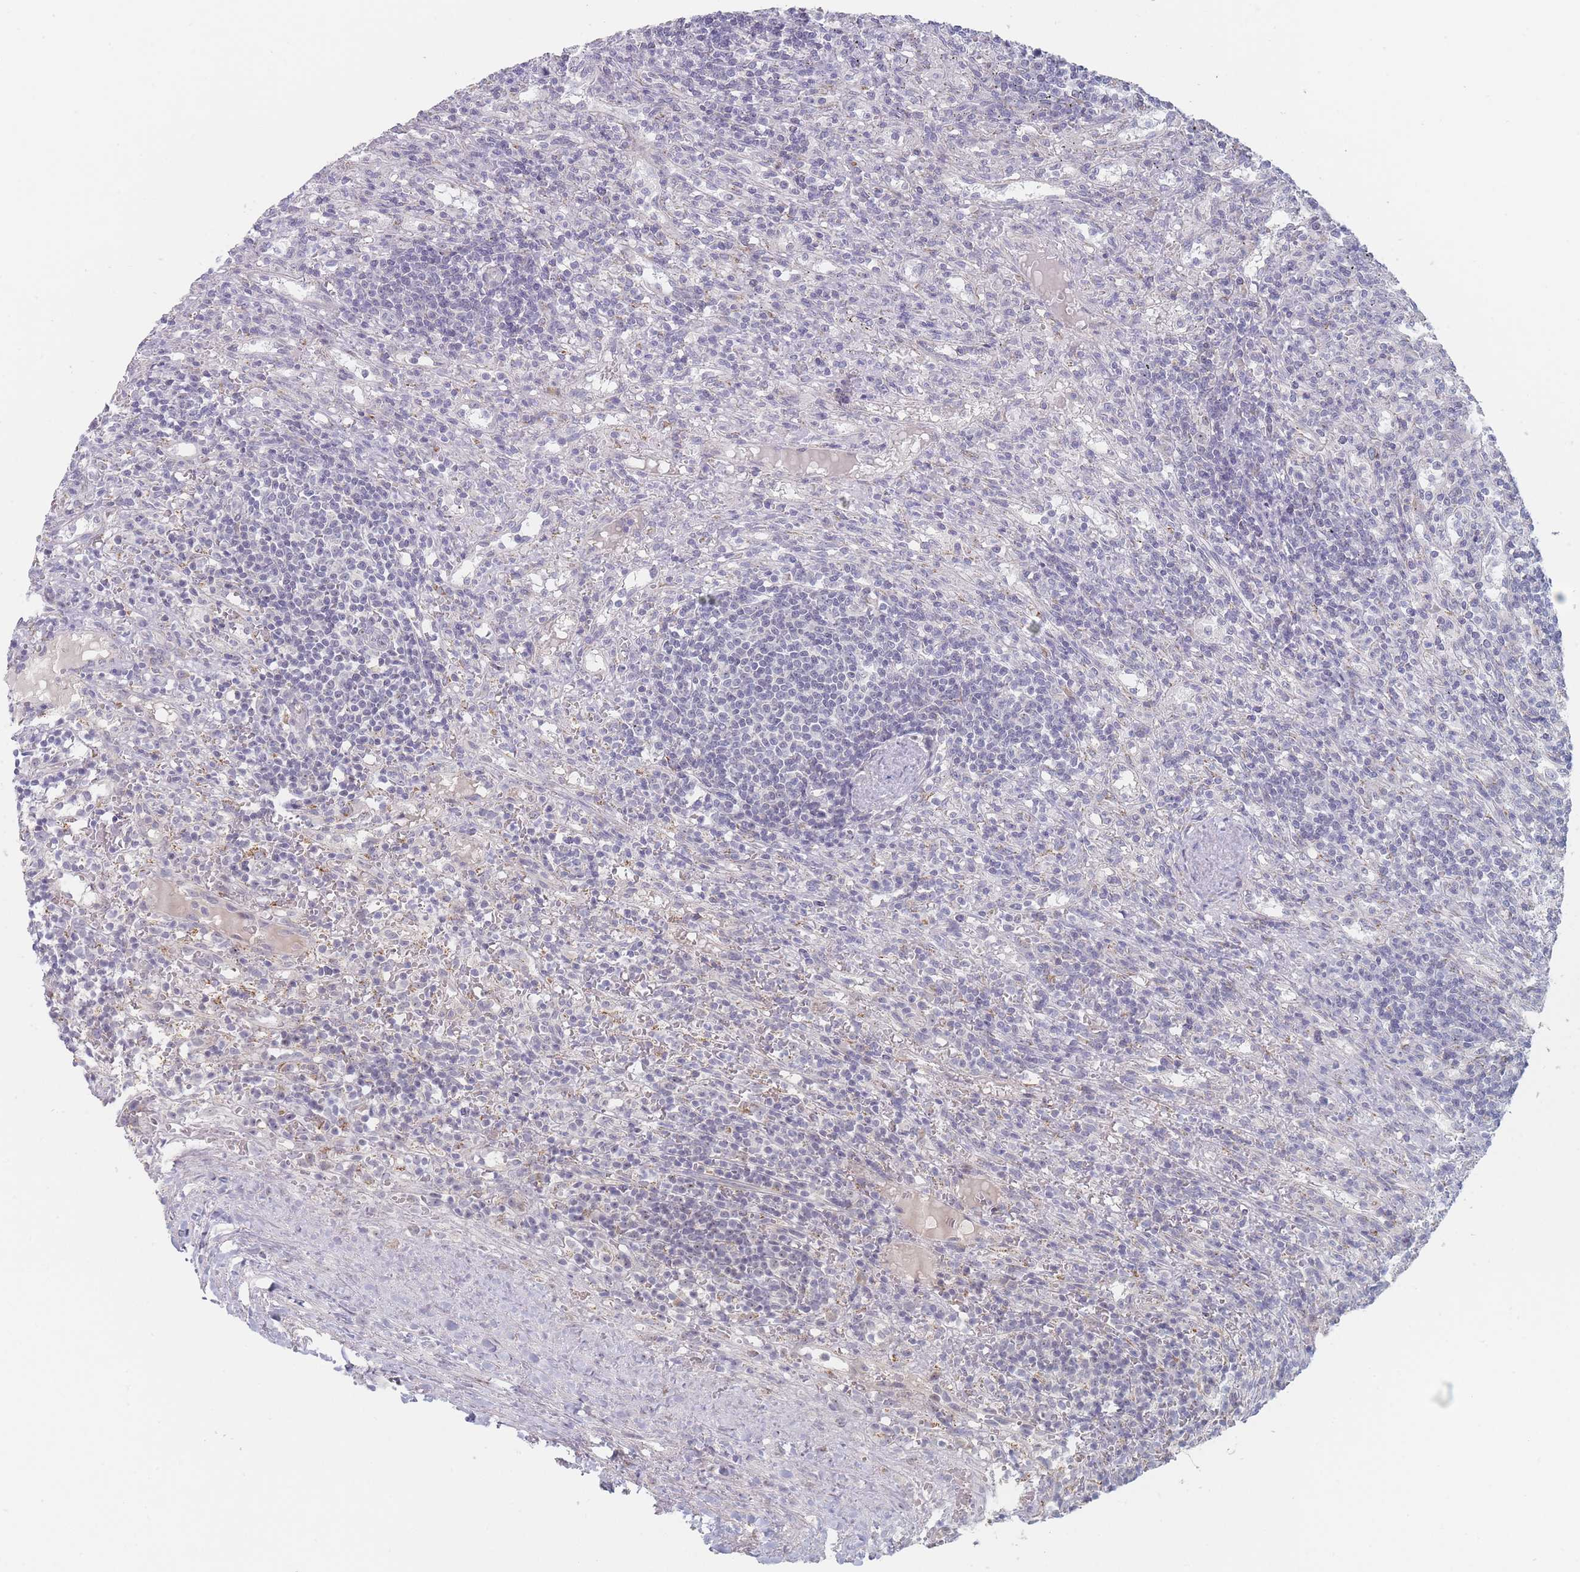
{"staining": {"intensity": "negative", "quantity": "none", "location": "none"}, "tissue": "lymphoma", "cell_type": "Tumor cells", "image_type": "cancer", "snomed": [{"axis": "morphology", "description": "Malignant lymphoma, non-Hodgkin's type, Low grade"}, {"axis": "topography", "description": "Spleen"}], "caption": "This micrograph is of malignant lymphoma, non-Hodgkin's type (low-grade) stained with immunohistochemistry to label a protein in brown with the nuclei are counter-stained blue. There is no staining in tumor cells.", "gene": "RNF8", "patient": {"sex": "male", "age": 76}}